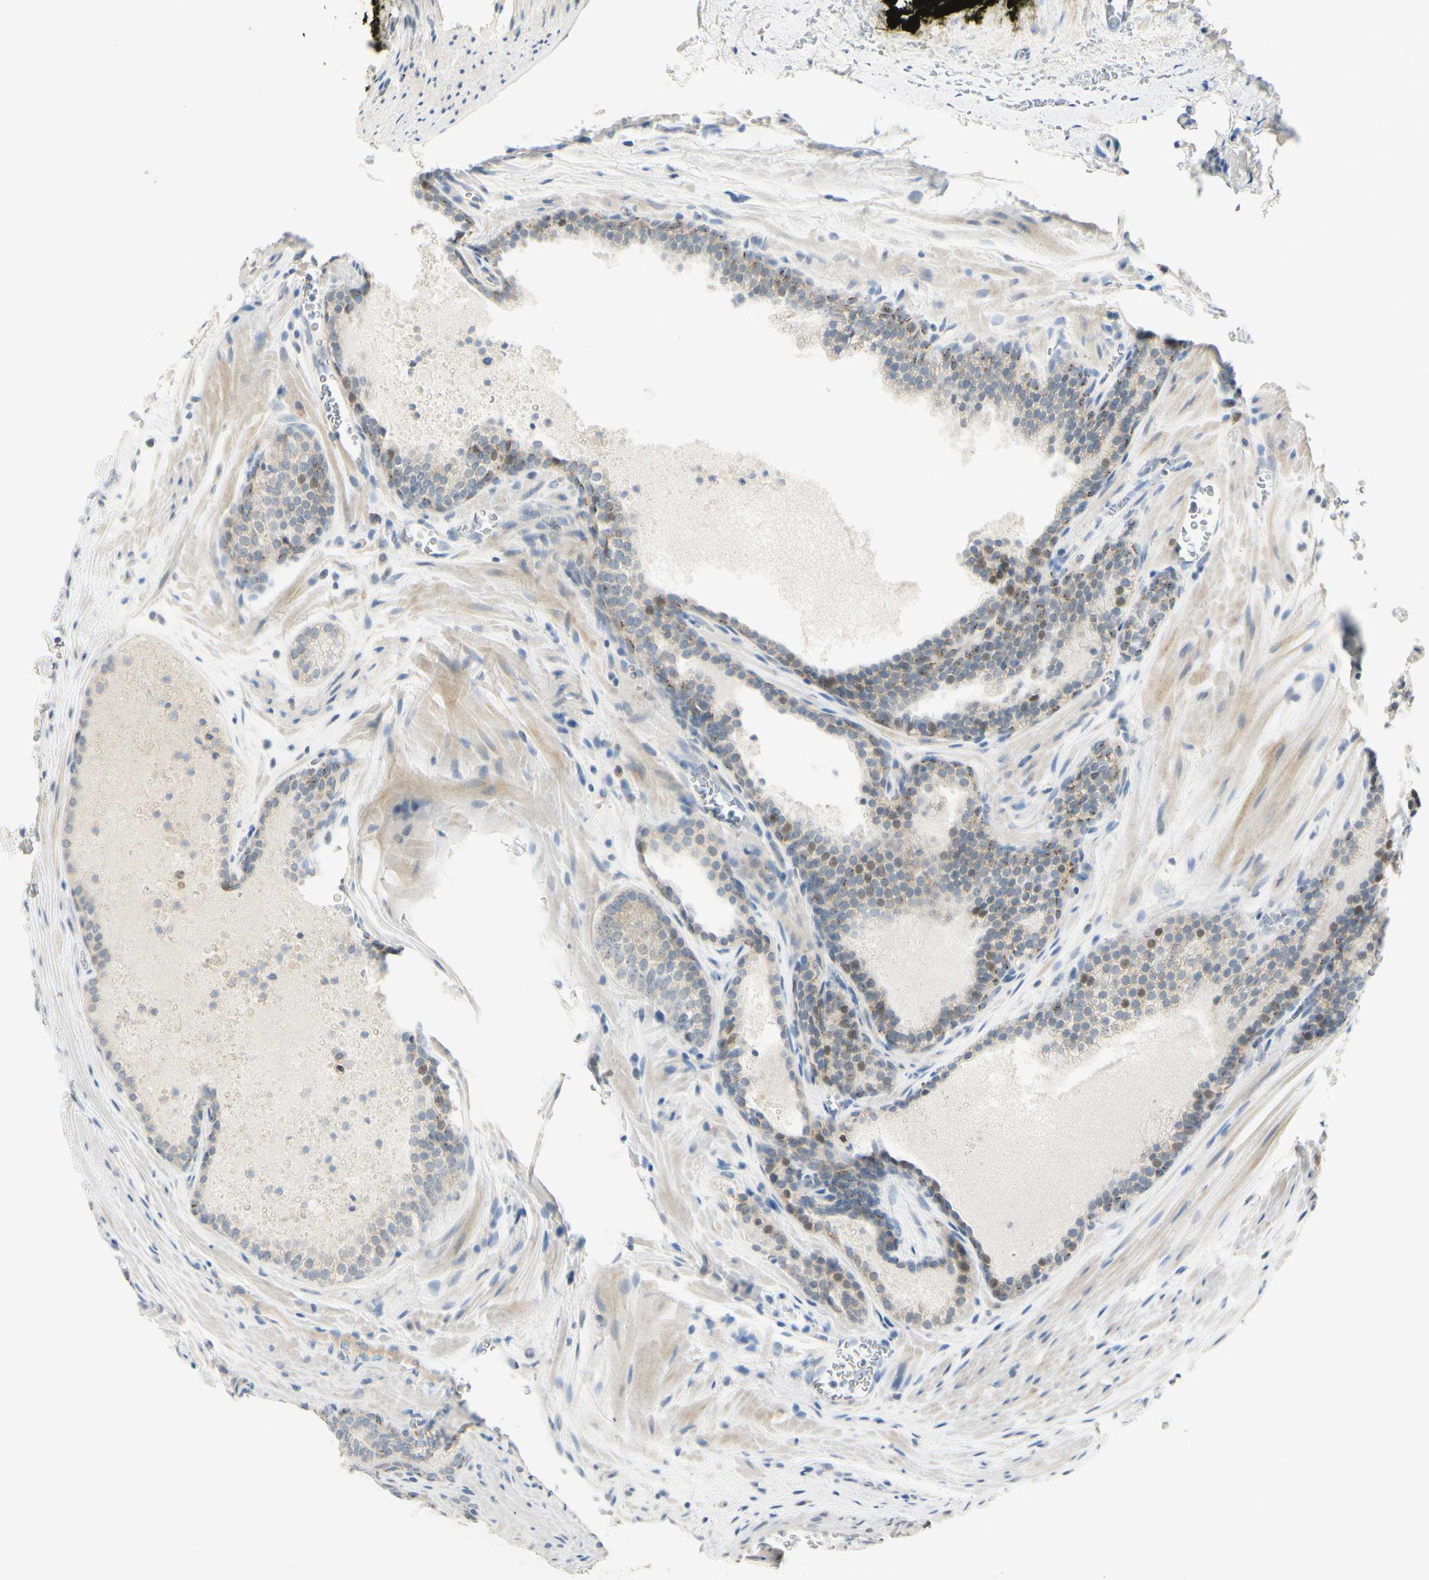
{"staining": {"intensity": "moderate", "quantity": "<25%", "location": "cytoplasmic/membranous,nuclear"}, "tissue": "prostate cancer", "cell_type": "Tumor cells", "image_type": "cancer", "snomed": [{"axis": "morphology", "description": "Adenocarcinoma, Low grade"}, {"axis": "topography", "description": "Prostate"}], "caption": "Adenocarcinoma (low-grade) (prostate) stained with IHC demonstrates moderate cytoplasmic/membranous and nuclear positivity in about <25% of tumor cells.", "gene": "GALNT5", "patient": {"sex": "male", "age": 60}}